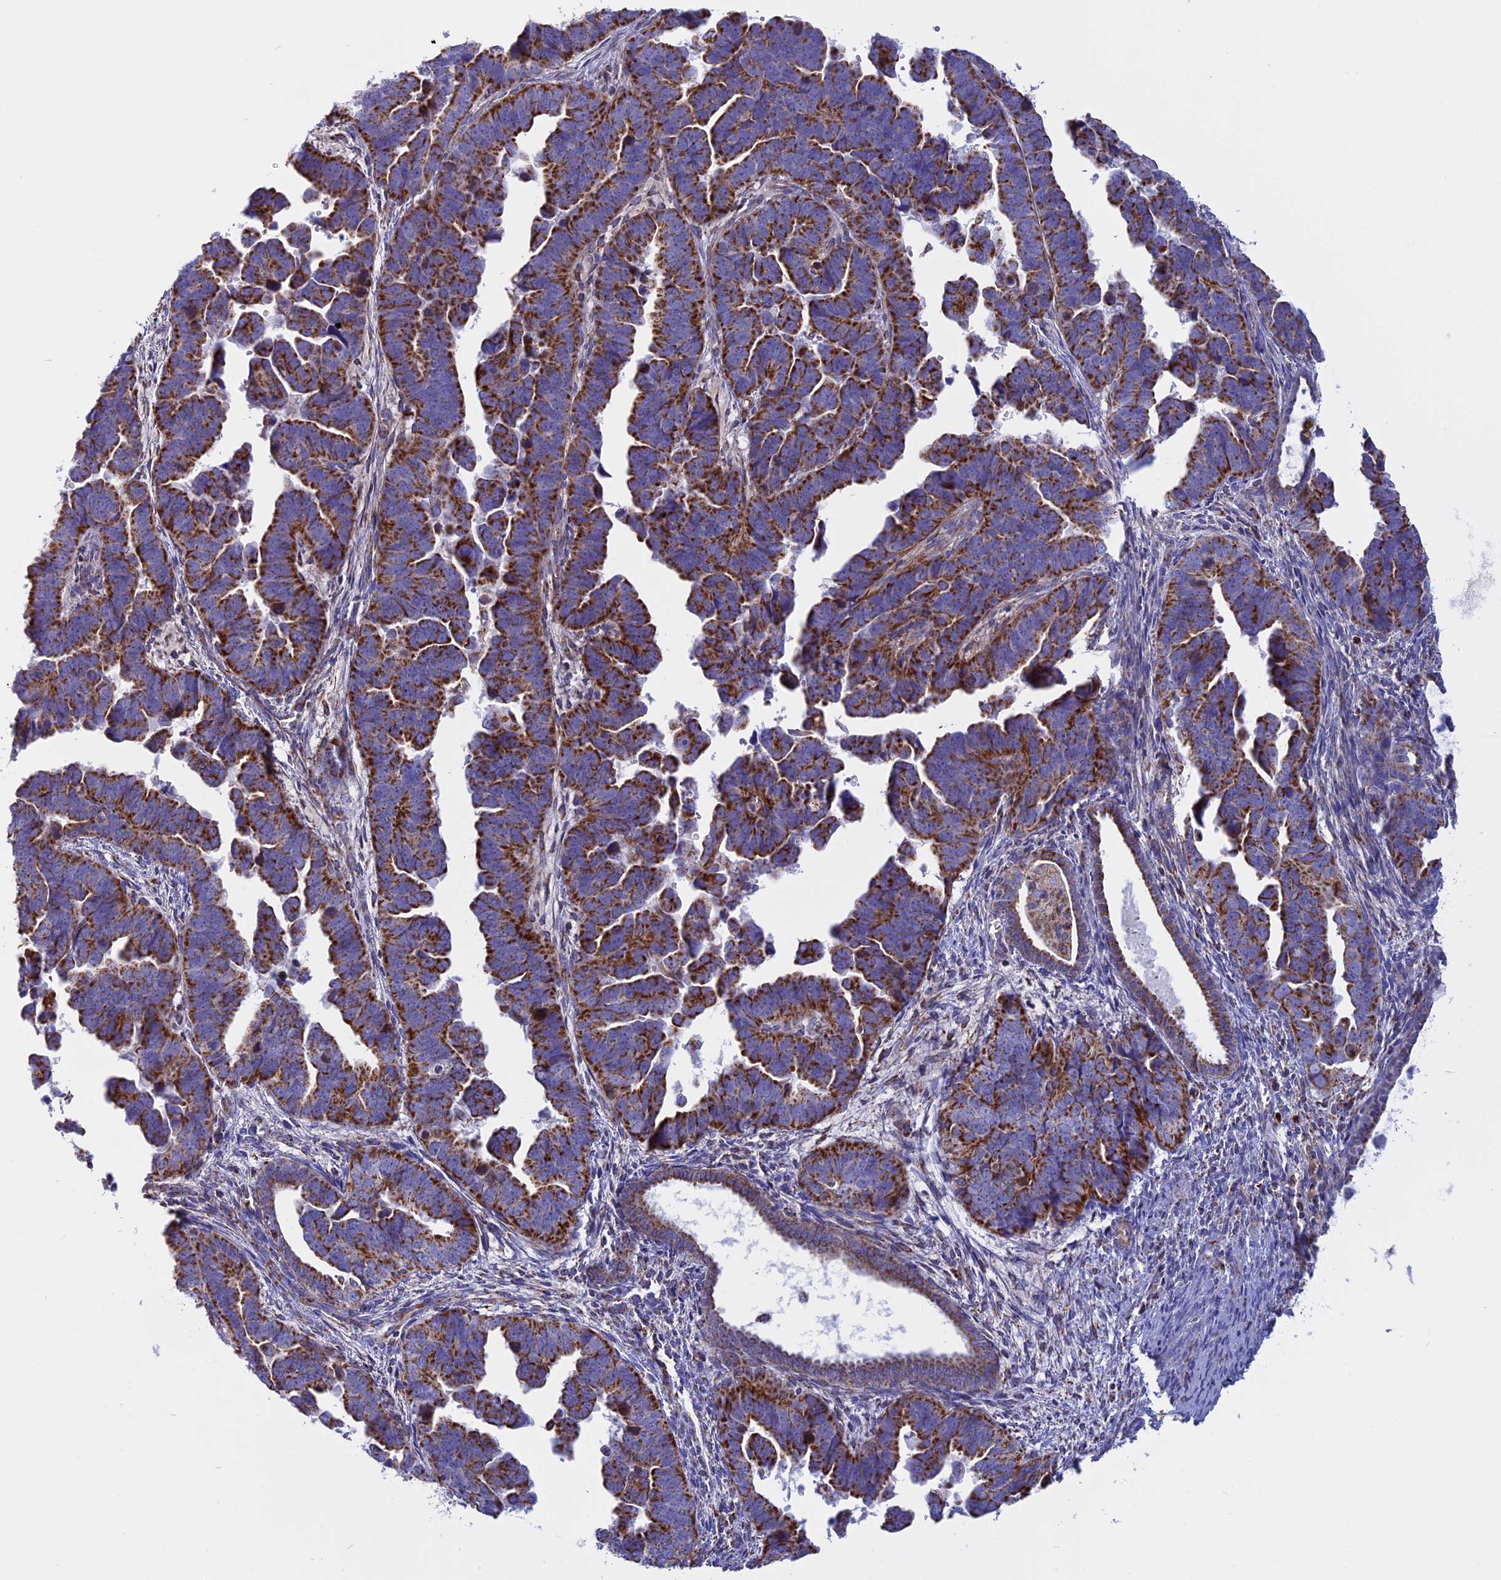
{"staining": {"intensity": "strong", "quantity": ">75%", "location": "cytoplasmic/membranous"}, "tissue": "endometrial cancer", "cell_type": "Tumor cells", "image_type": "cancer", "snomed": [{"axis": "morphology", "description": "Adenocarcinoma, NOS"}, {"axis": "topography", "description": "Endometrium"}], "caption": "Adenocarcinoma (endometrial) tissue displays strong cytoplasmic/membranous positivity in about >75% of tumor cells, visualized by immunohistochemistry. (brown staining indicates protein expression, while blue staining denotes nuclei).", "gene": "KCNG1", "patient": {"sex": "female", "age": 75}}